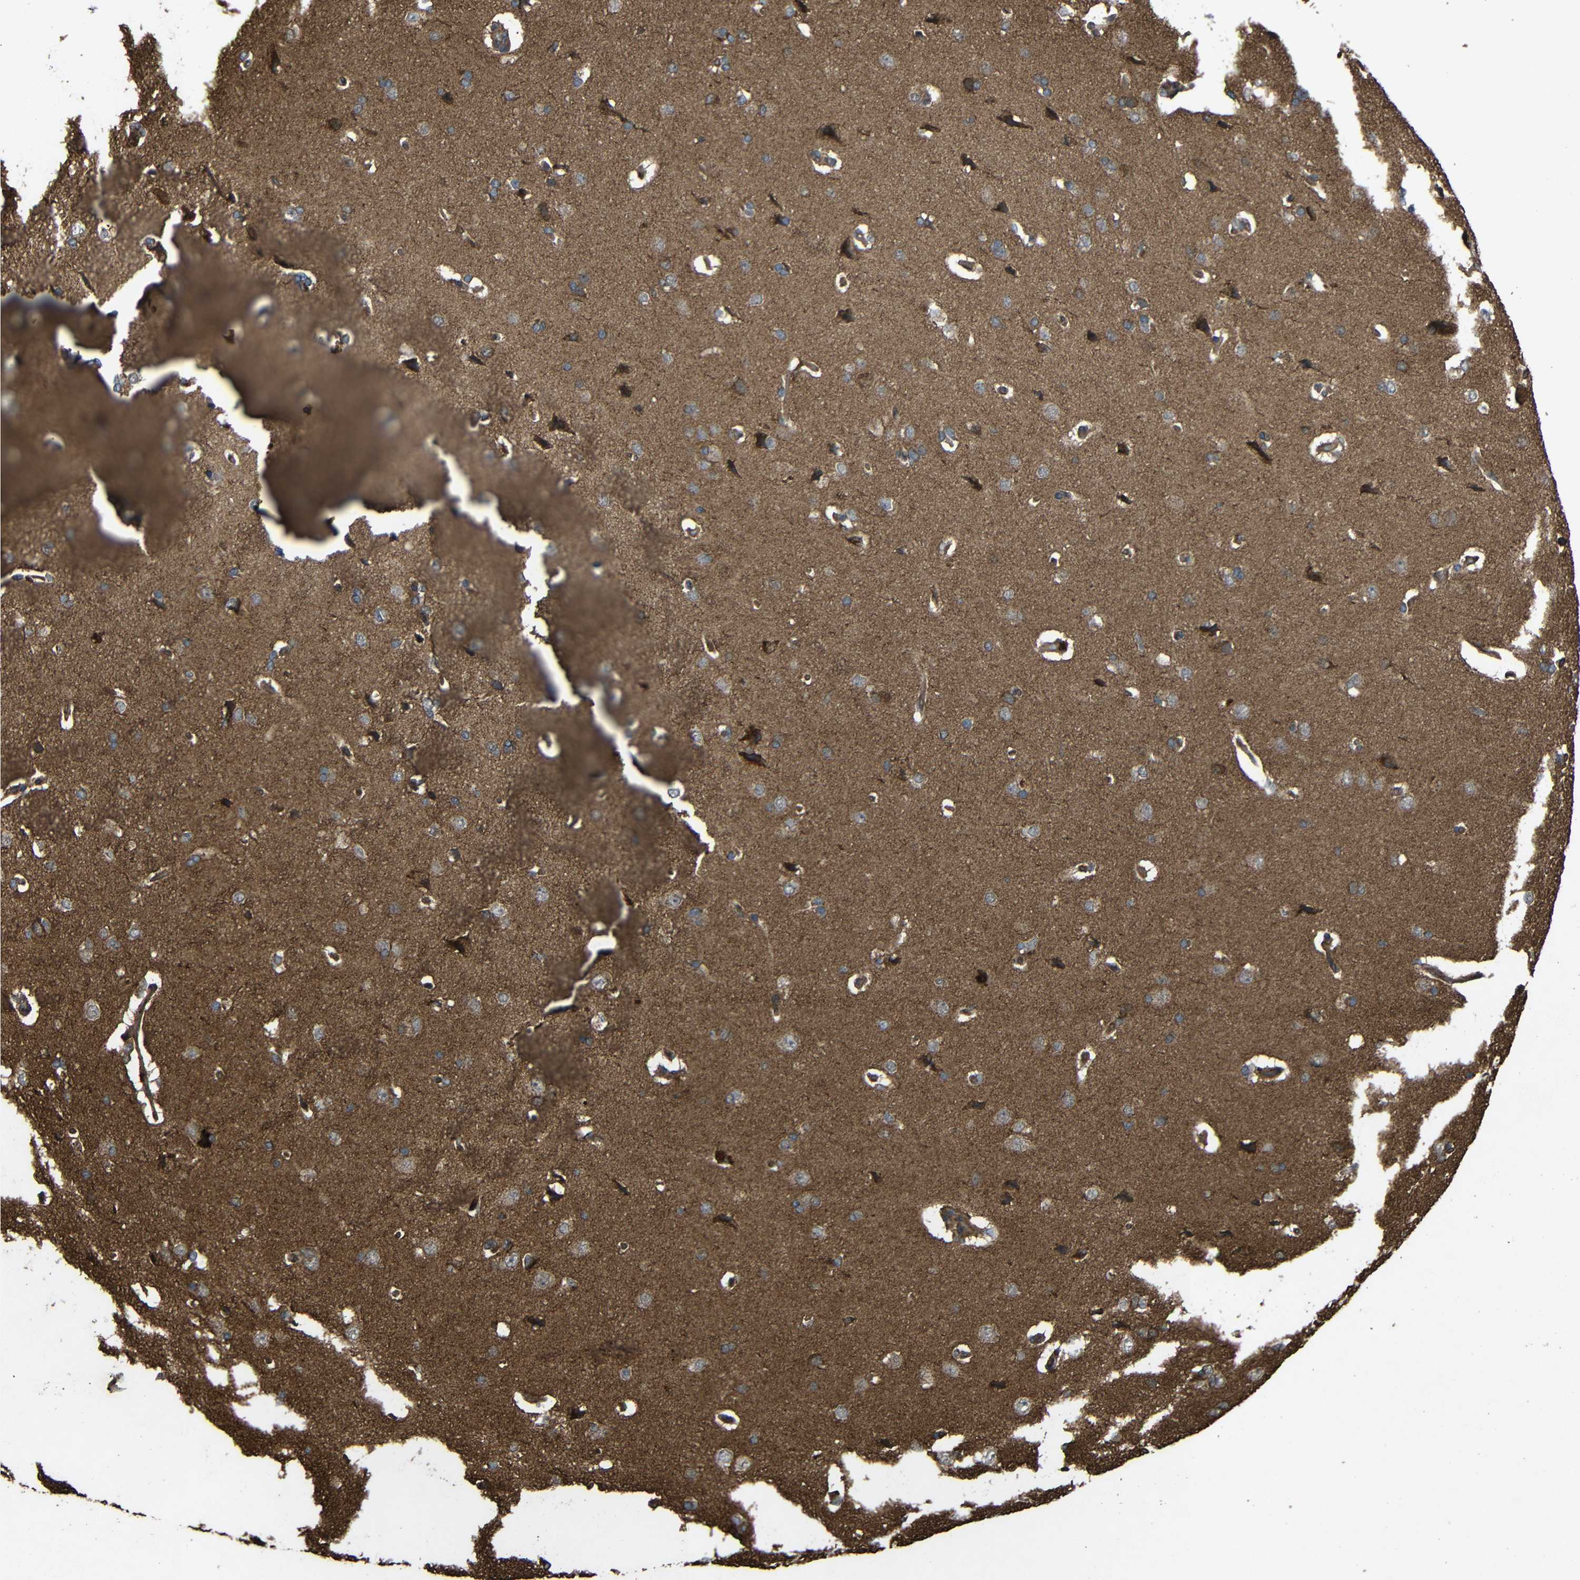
{"staining": {"intensity": "weak", "quantity": ">75%", "location": "cytoplasmic/membranous"}, "tissue": "cerebral cortex", "cell_type": "Endothelial cells", "image_type": "normal", "snomed": [{"axis": "morphology", "description": "Normal tissue, NOS"}, {"axis": "topography", "description": "Cerebral cortex"}], "caption": "Immunohistochemistry of normal cerebral cortex displays low levels of weak cytoplasmic/membranous expression in approximately >75% of endothelial cells.", "gene": "C1GALT1", "patient": {"sex": "male", "age": 62}}